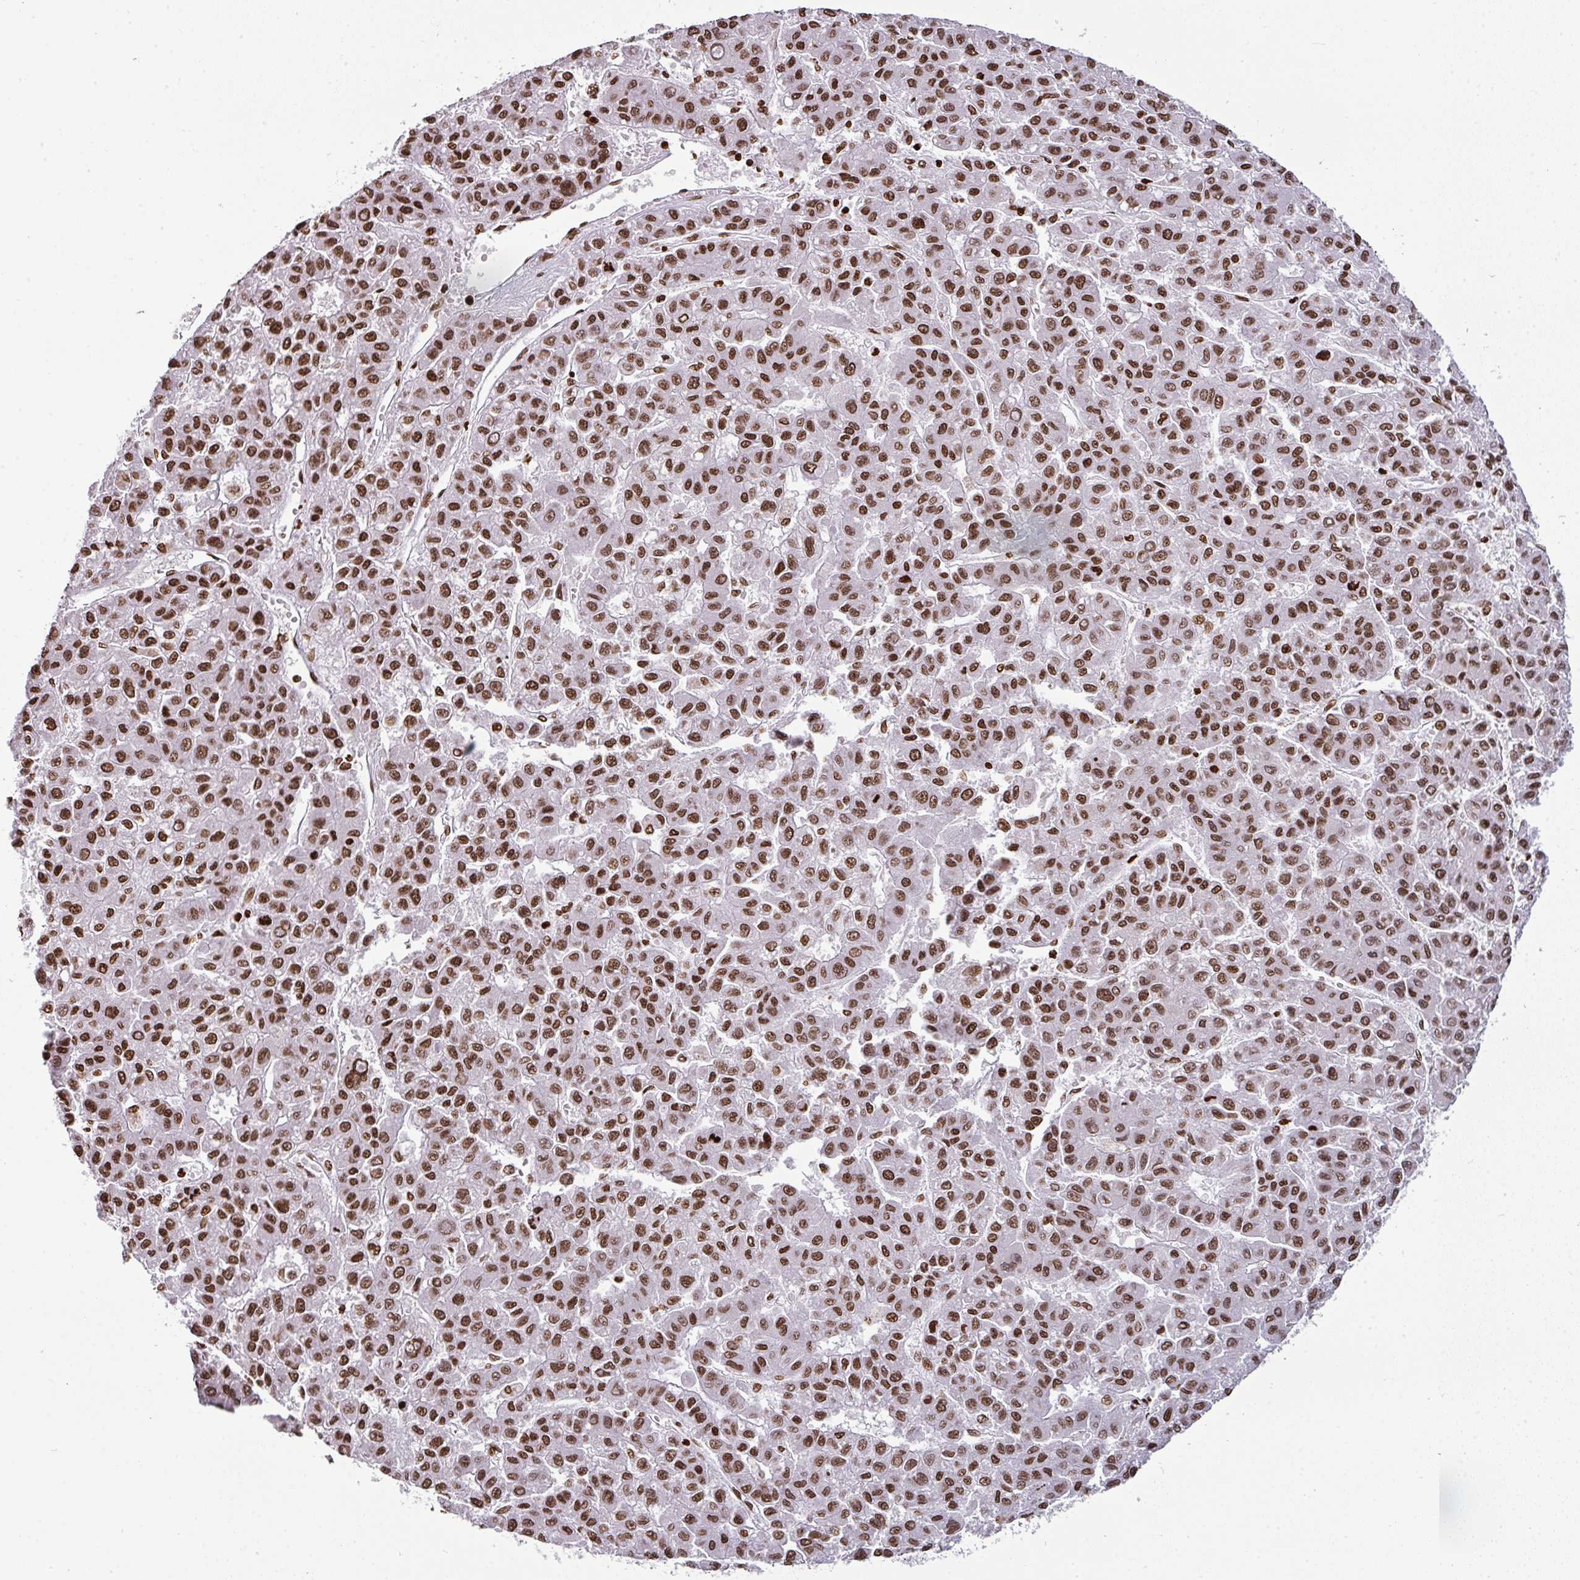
{"staining": {"intensity": "strong", "quantity": ">75%", "location": "nuclear"}, "tissue": "liver cancer", "cell_type": "Tumor cells", "image_type": "cancer", "snomed": [{"axis": "morphology", "description": "Carcinoma, Hepatocellular, NOS"}, {"axis": "topography", "description": "Liver"}], "caption": "Immunohistochemistry (IHC) of human liver cancer displays high levels of strong nuclear expression in about >75% of tumor cells.", "gene": "RASL11A", "patient": {"sex": "male", "age": 70}}